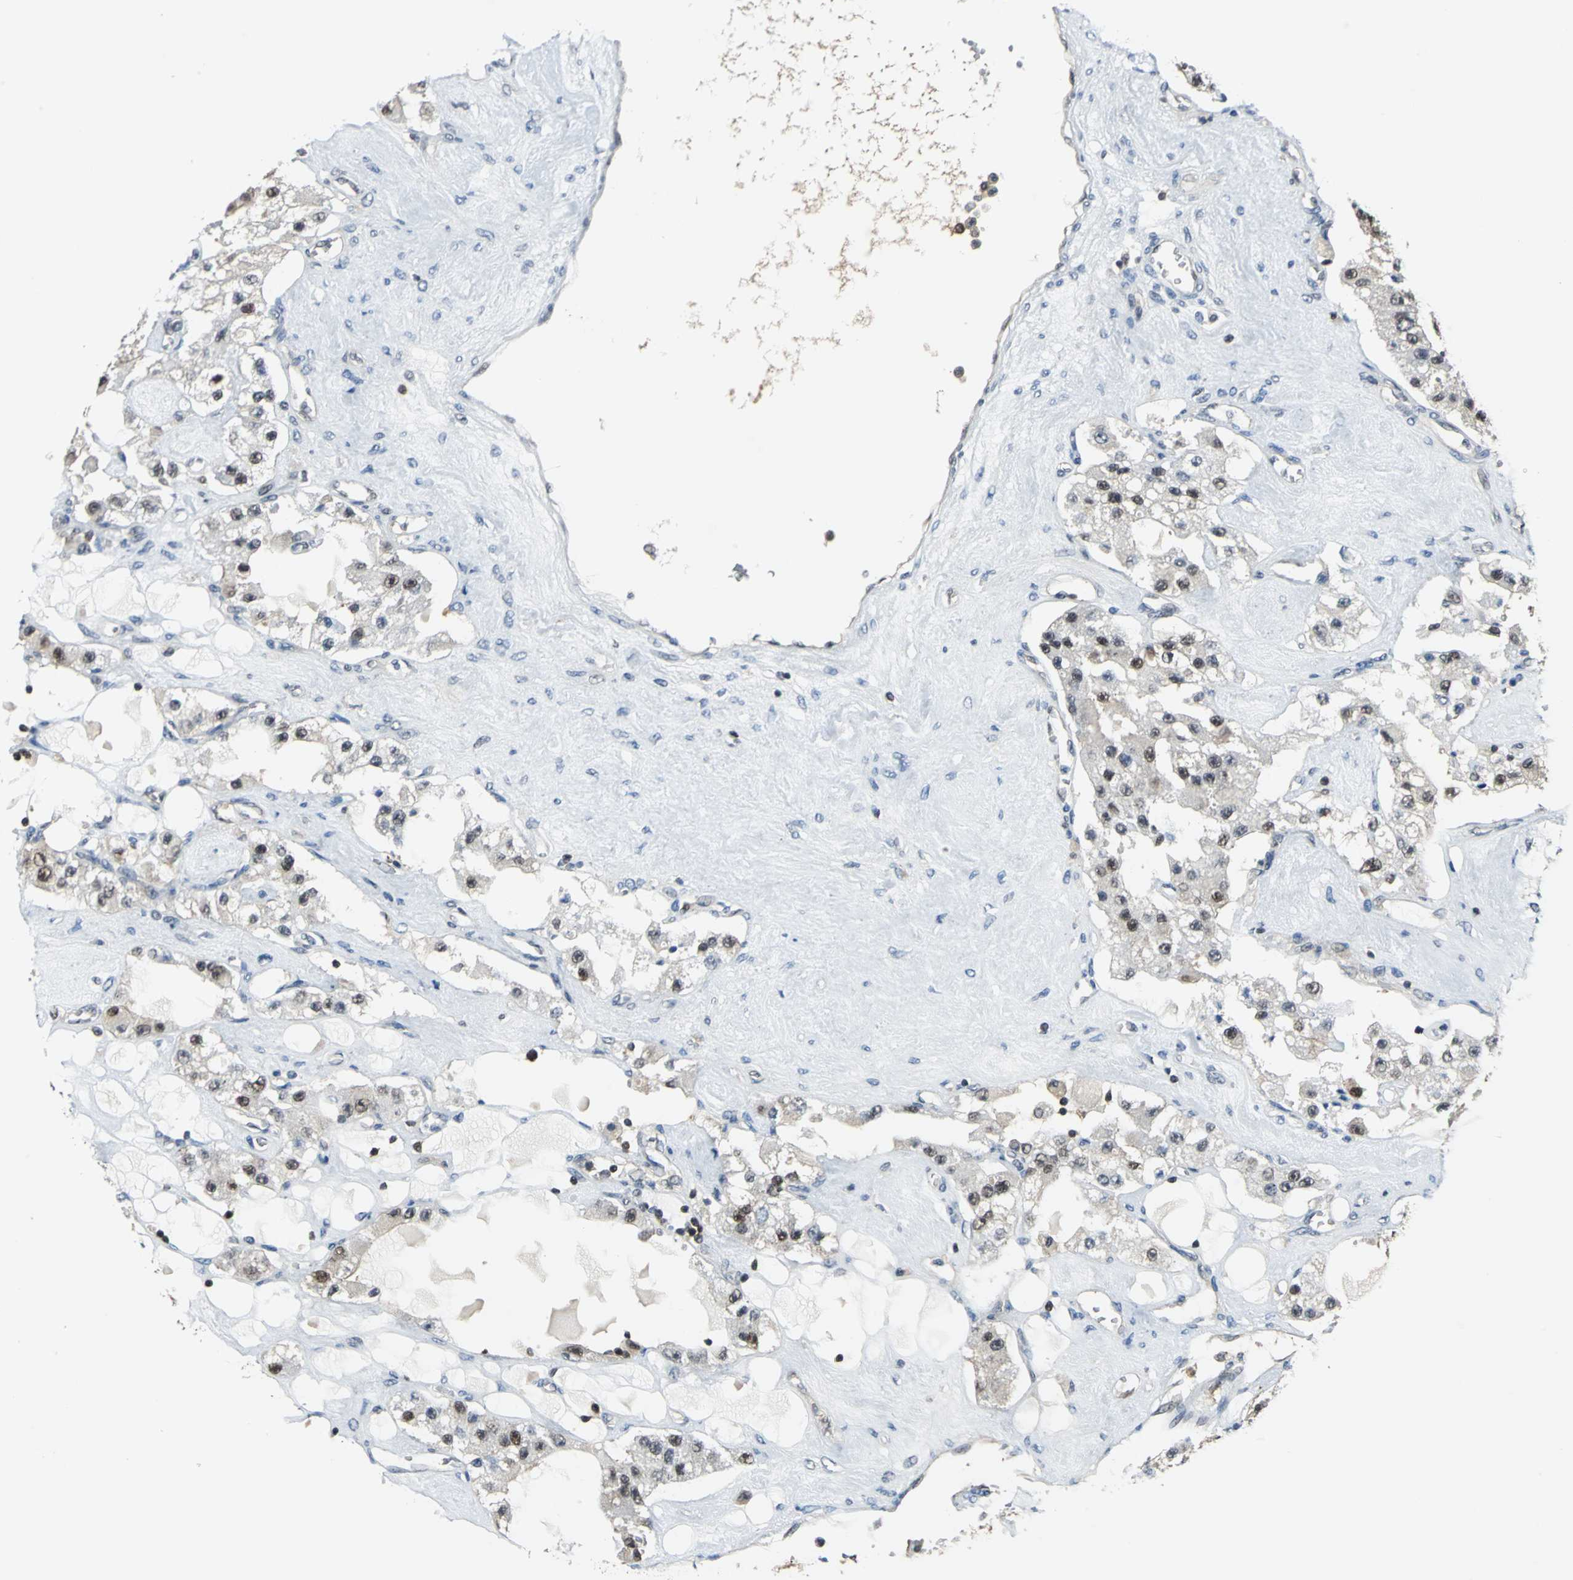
{"staining": {"intensity": "weak", "quantity": "25%-75%", "location": "cytoplasmic/membranous,nuclear"}, "tissue": "carcinoid", "cell_type": "Tumor cells", "image_type": "cancer", "snomed": [{"axis": "morphology", "description": "Carcinoid, malignant, NOS"}, {"axis": "topography", "description": "Pancreas"}], "caption": "This photomicrograph exhibits immunohistochemistry staining of human carcinoid, with low weak cytoplasmic/membranous and nuclear positivity in approximately 25%-75% of tumor cells.", "gene": "PSME1", "patient": {"sex": "male", "age": 41}}